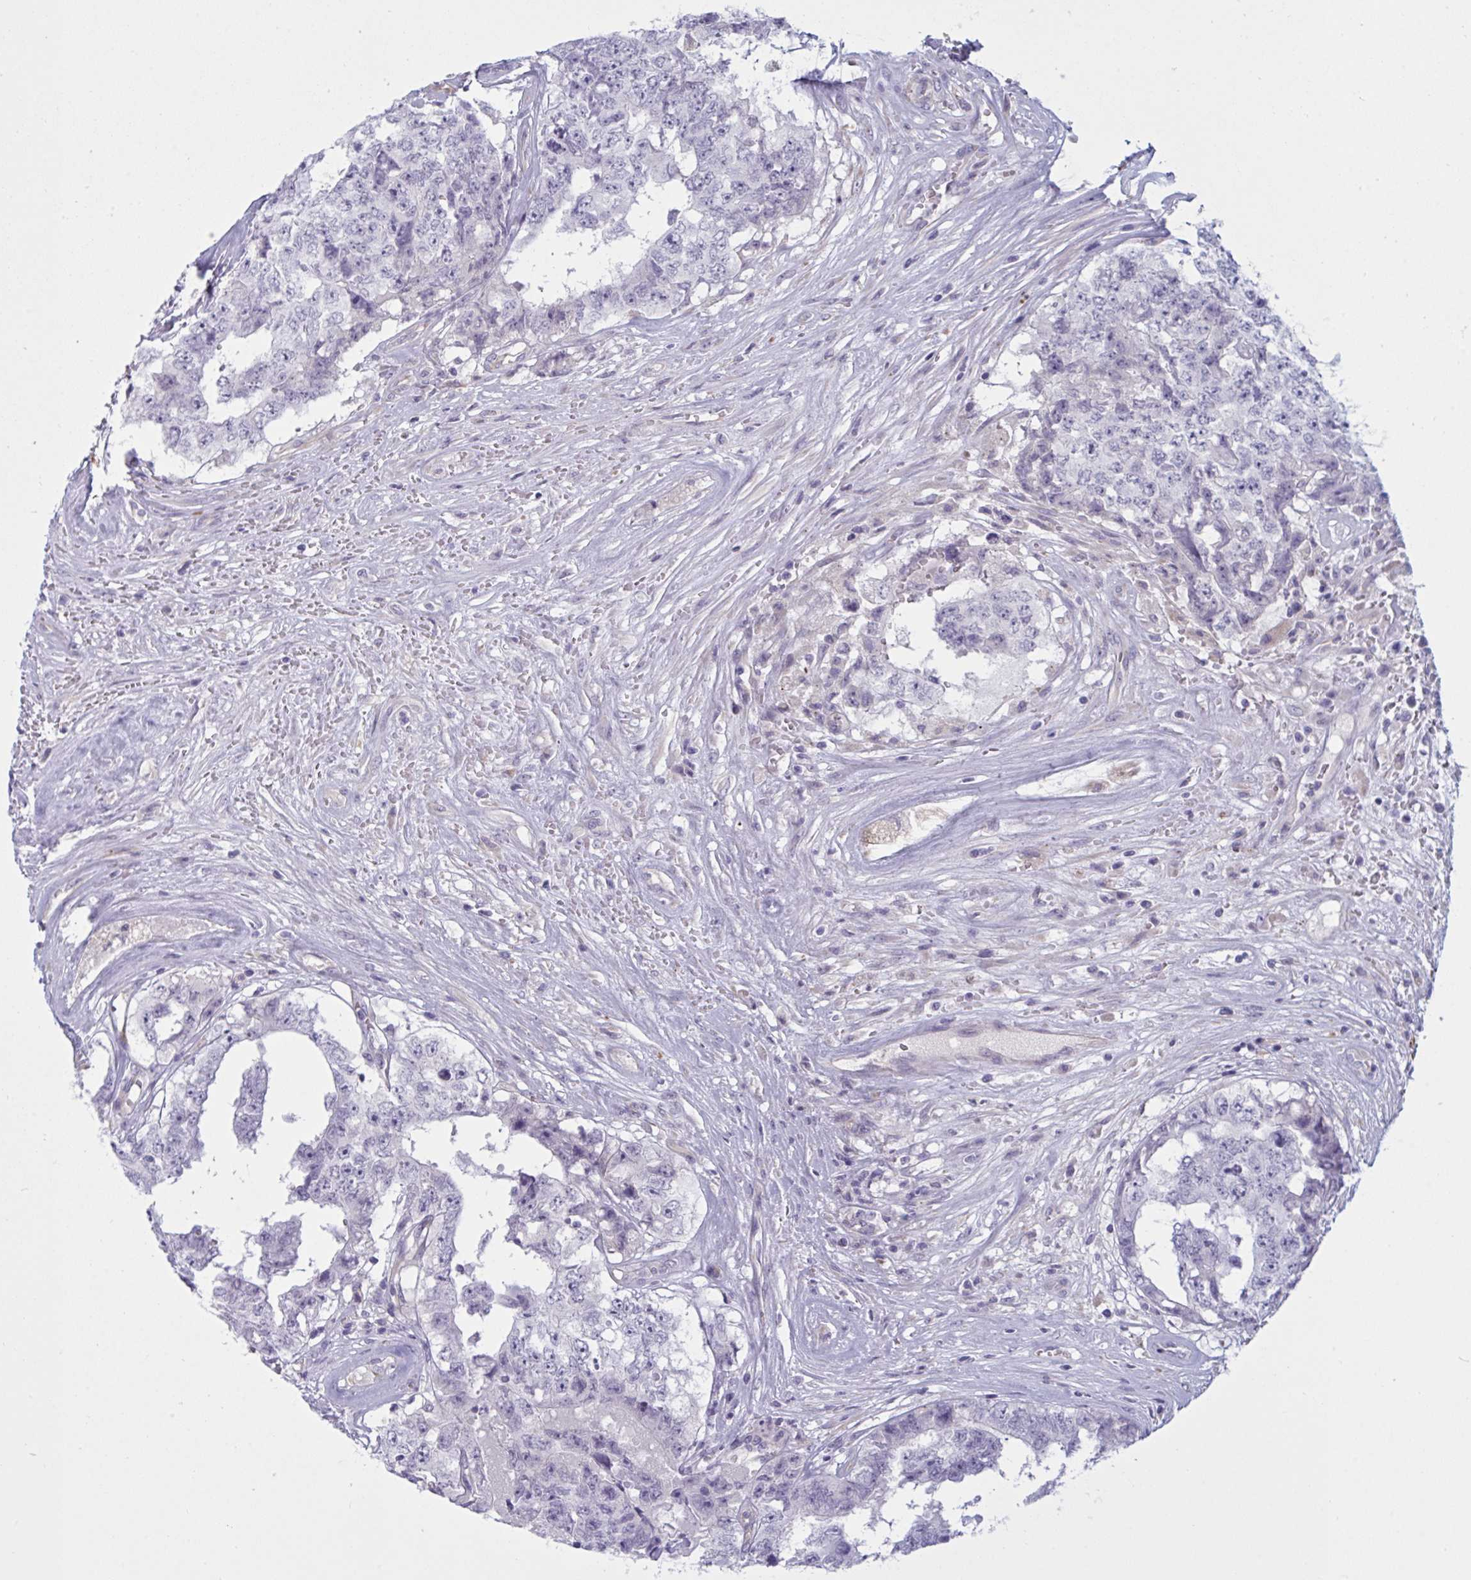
{"staining": {"intensity": "negative", "quantity": "none", "location": "none"}, "tissue": "testis cancer", "cell_type": "Tumor cells", "image_type": "cancer", "snomed": [{"axis": "morphology", "description": "Normal tissue, NOS"}, {"axis": "morphology", "description": "Carcinoma, Embryonal, NOS"}, {"axis": "topography", "description": "Testis"}, {"axis": "topography", "description": "Epididymis"}], "caption": "The immunohistochemistry (IHC) photomicrograph has no significant staining in tumor cells of testis cancer tissue.", "gene": "OR1L3", "patient": {"sex": "male", "age": 25}}